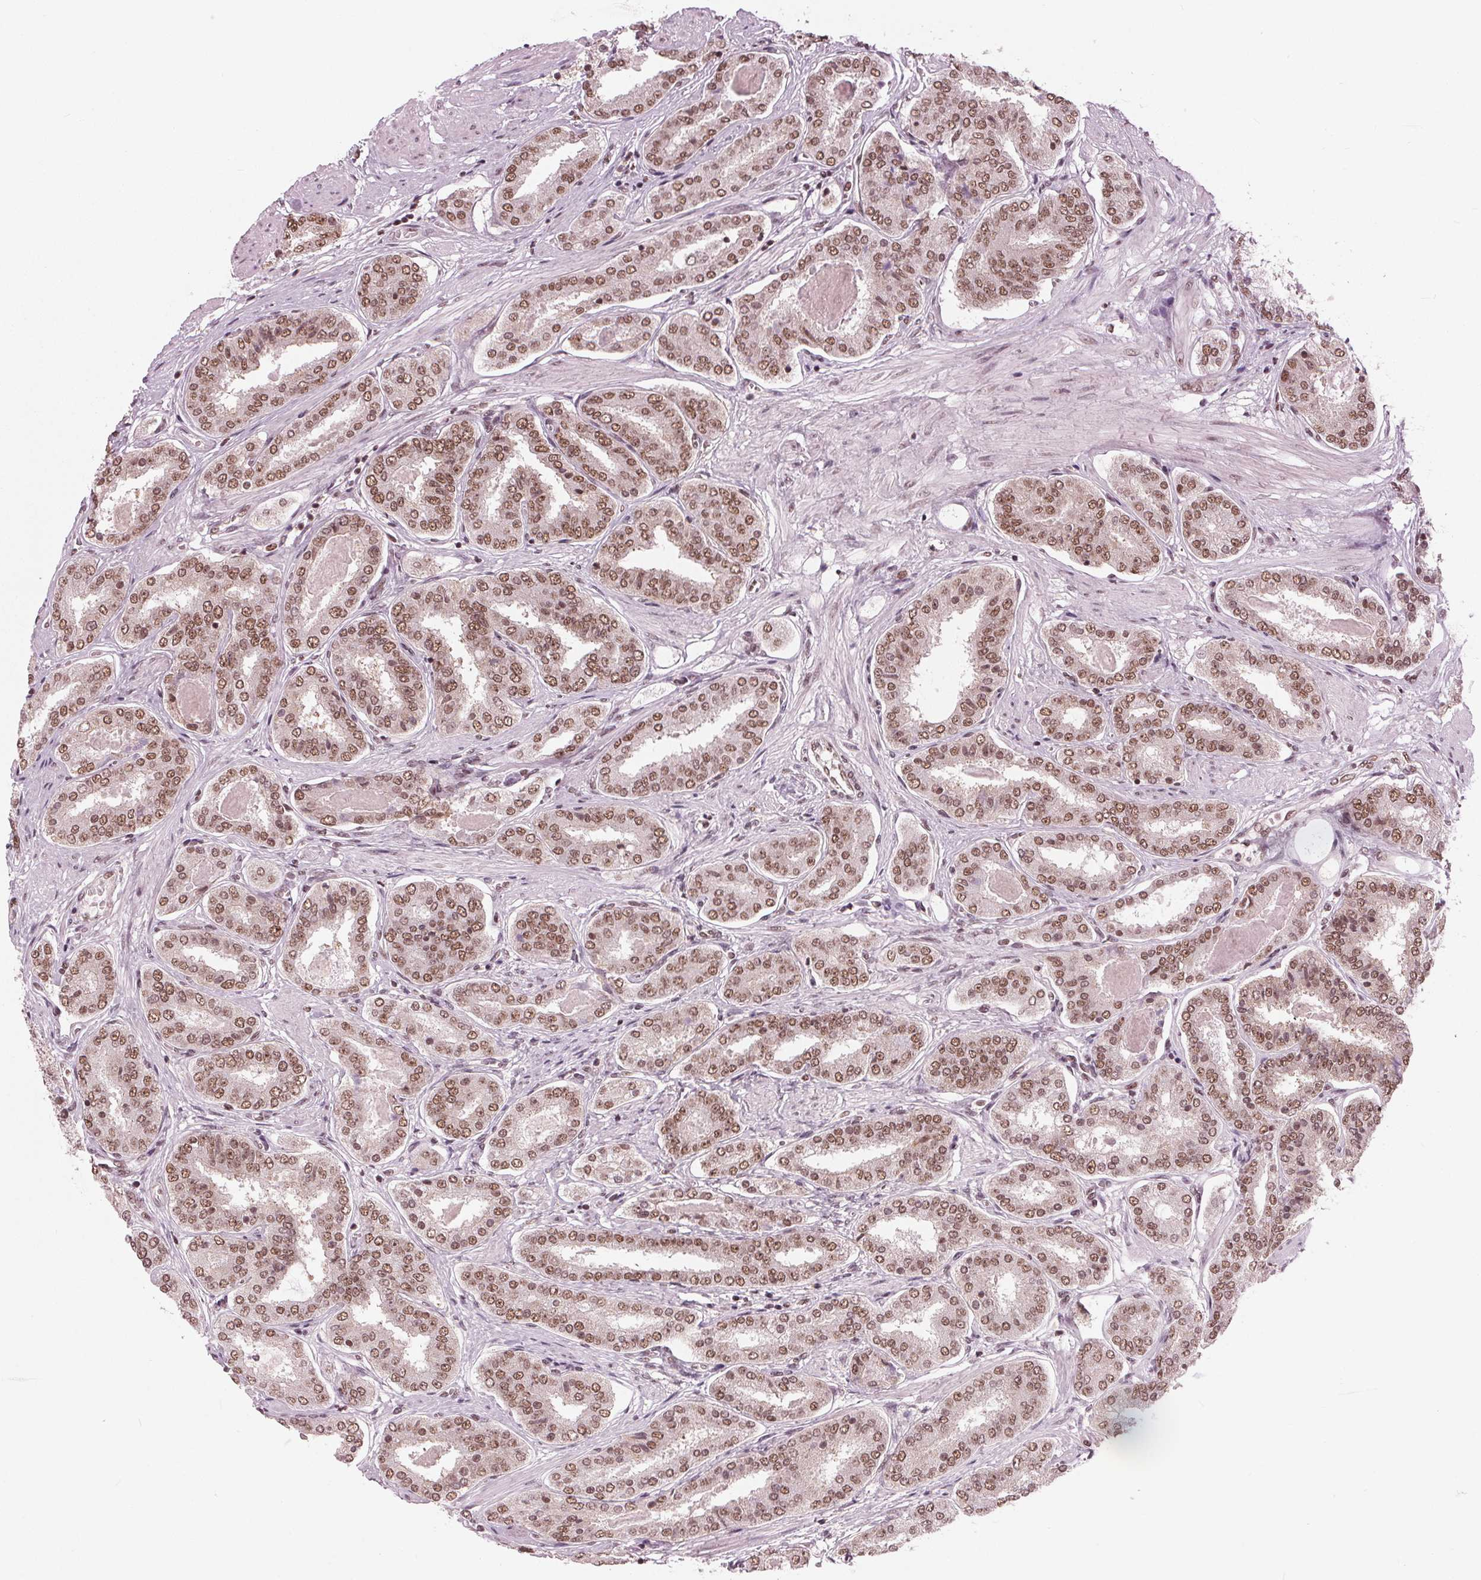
{"staining": {"intensity": "moderate", "quantity": ">75%", "location": "nuclear"}, "tissue": "prostate cancer", "cell_type": "Tumor cells", "image_type": "cancer", "snomed": [{"axis": "morphology", "description": "Adenocarcinoma, High grade"}, {"axis": "topography", "description": "Prostate"}], "caption": "This image displays immunohistochemistry staining of adenocarcinoma (high-grade) (prostate), with medium moderate nuclear positivity in approximately >75% of tumor cells.", "gene": "LSM2", "patient": {"sex": "male", "age": 63}}